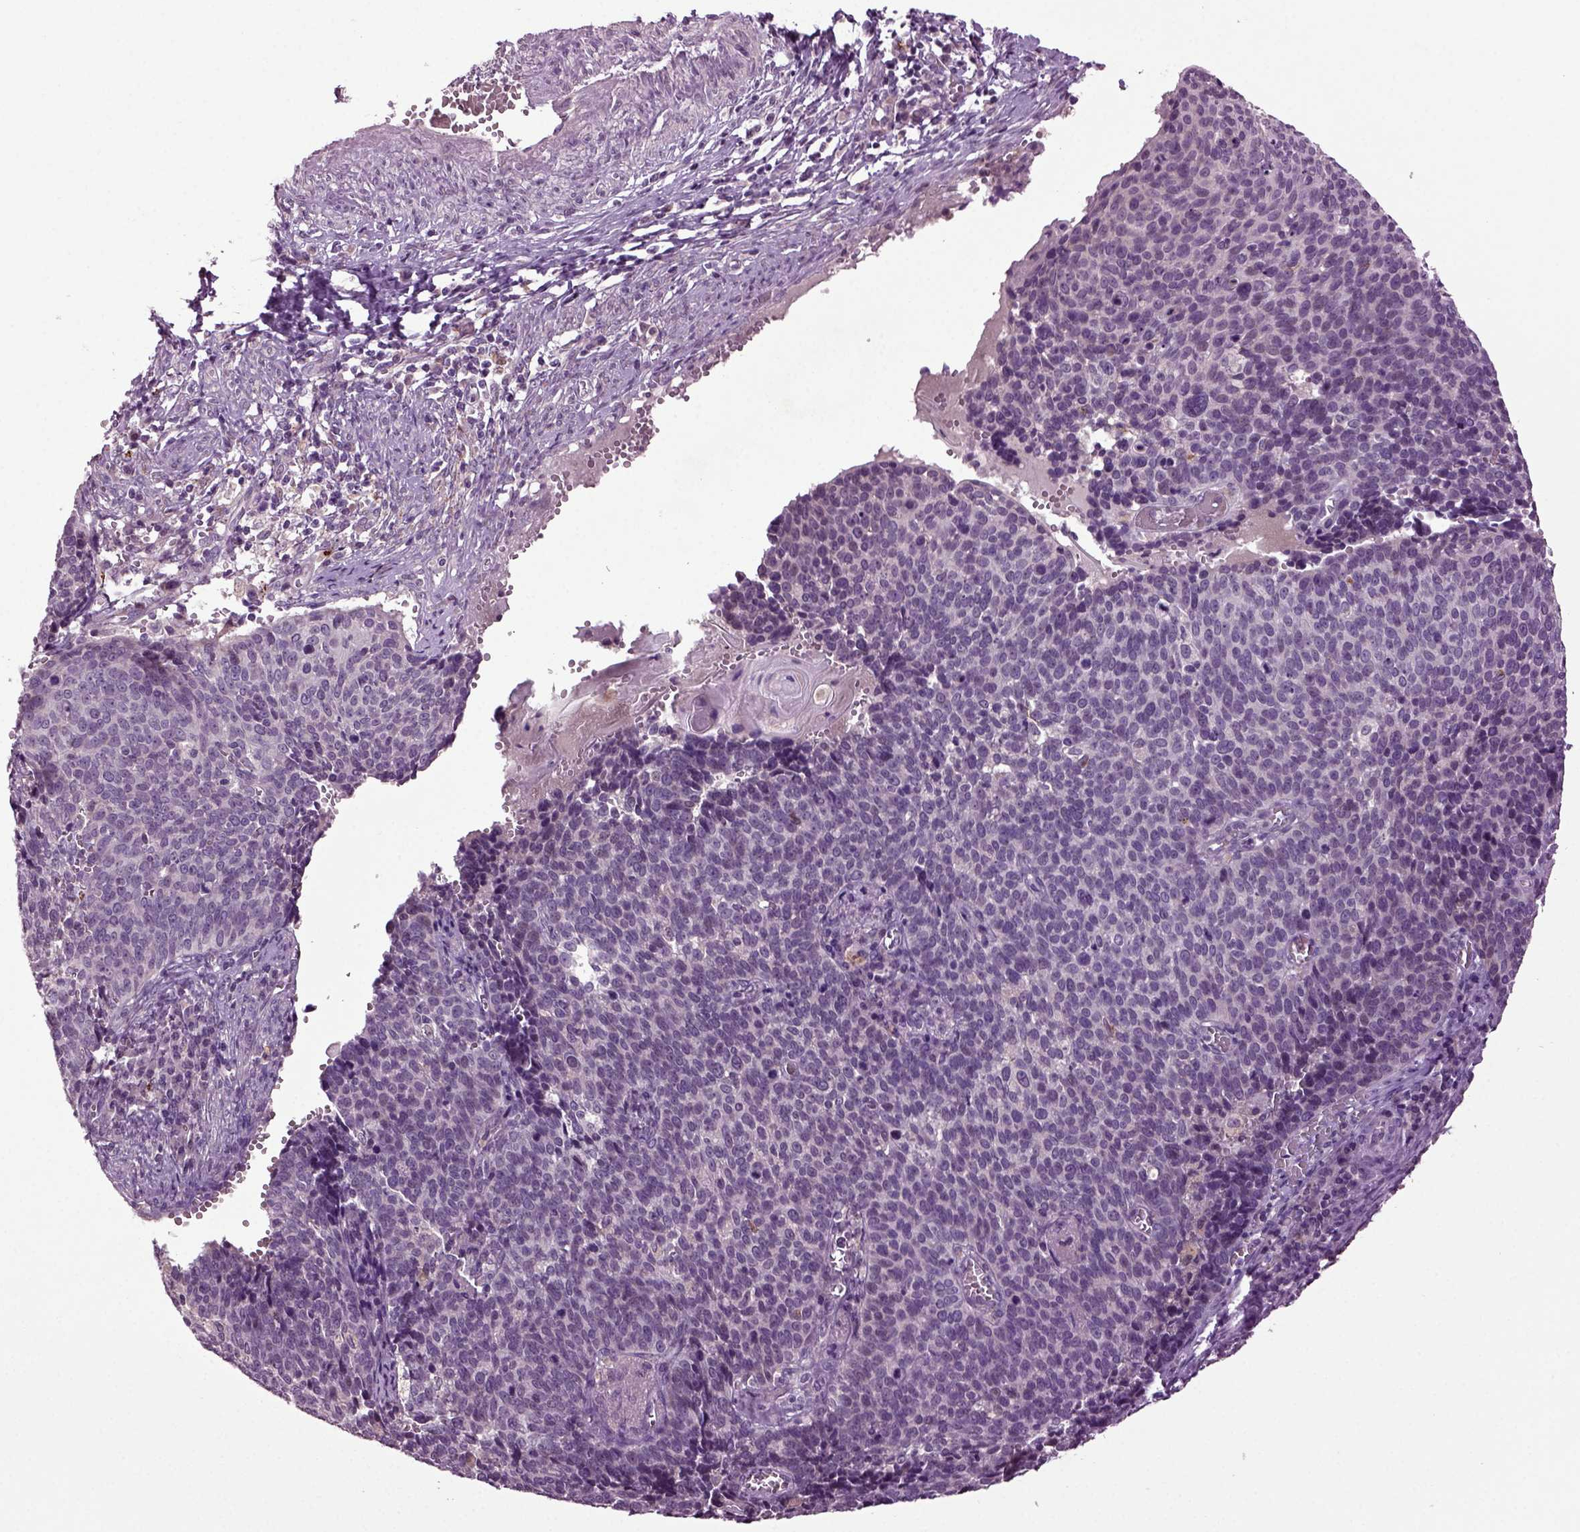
{"staining": {"intensity": "negative", "quantity": "none", "location": "none"}, "tissue": "cervical cancer", "cell_type": "Tumor cells", "image_type": "cancer", "snomed": [{"axis": "morphology", "description": "Normal tissue, NOS"}, {"axis": "morphology", "description": "Squamous cell carcinoma, NOS"}, {"axis": "topography", "description": "Cervix"}], "caption": "There is no significant positivity in tumor cells of cervical squamous cell carcinoma.", "gene": "SLC17A6", "patient": {"sex": "female", "age": 39}}